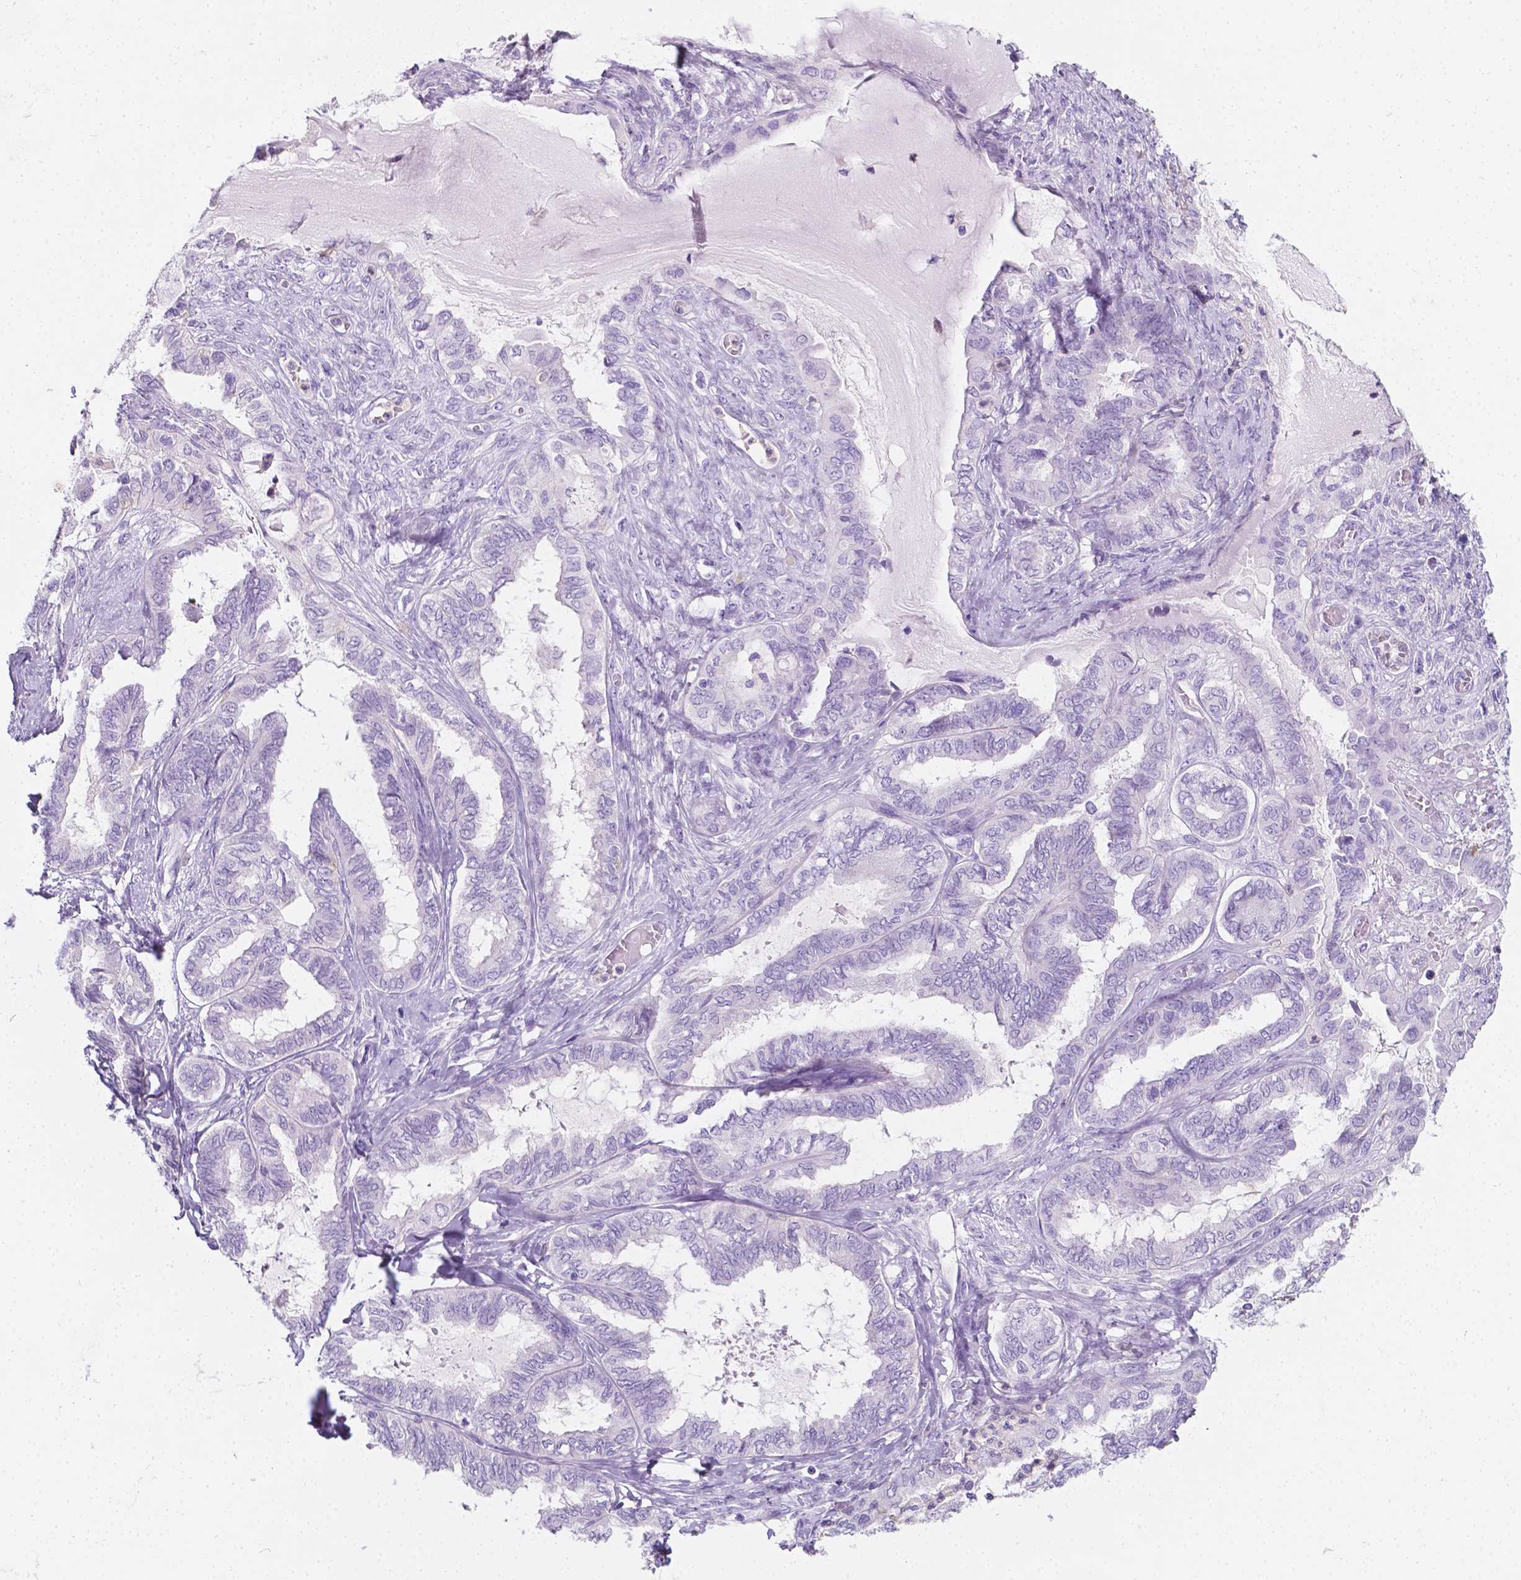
{"staining": {"intensity": "negative", "quantity": "none", "location": "none"}, "tissue": "ovarian cancer", "cell_type": "Tumor cells", "image_type": "cancer", "snomed": [{"axis": "morphology", "description": "Carcinoma, endometroid"}, {"axis": "topography", "description": "Ovary"}], "caption": "The image displays no significant expression in tumor cells of ovarian cancer.", "gene": "GNAO1", "patient": {"sex": "female", "age": 70}}